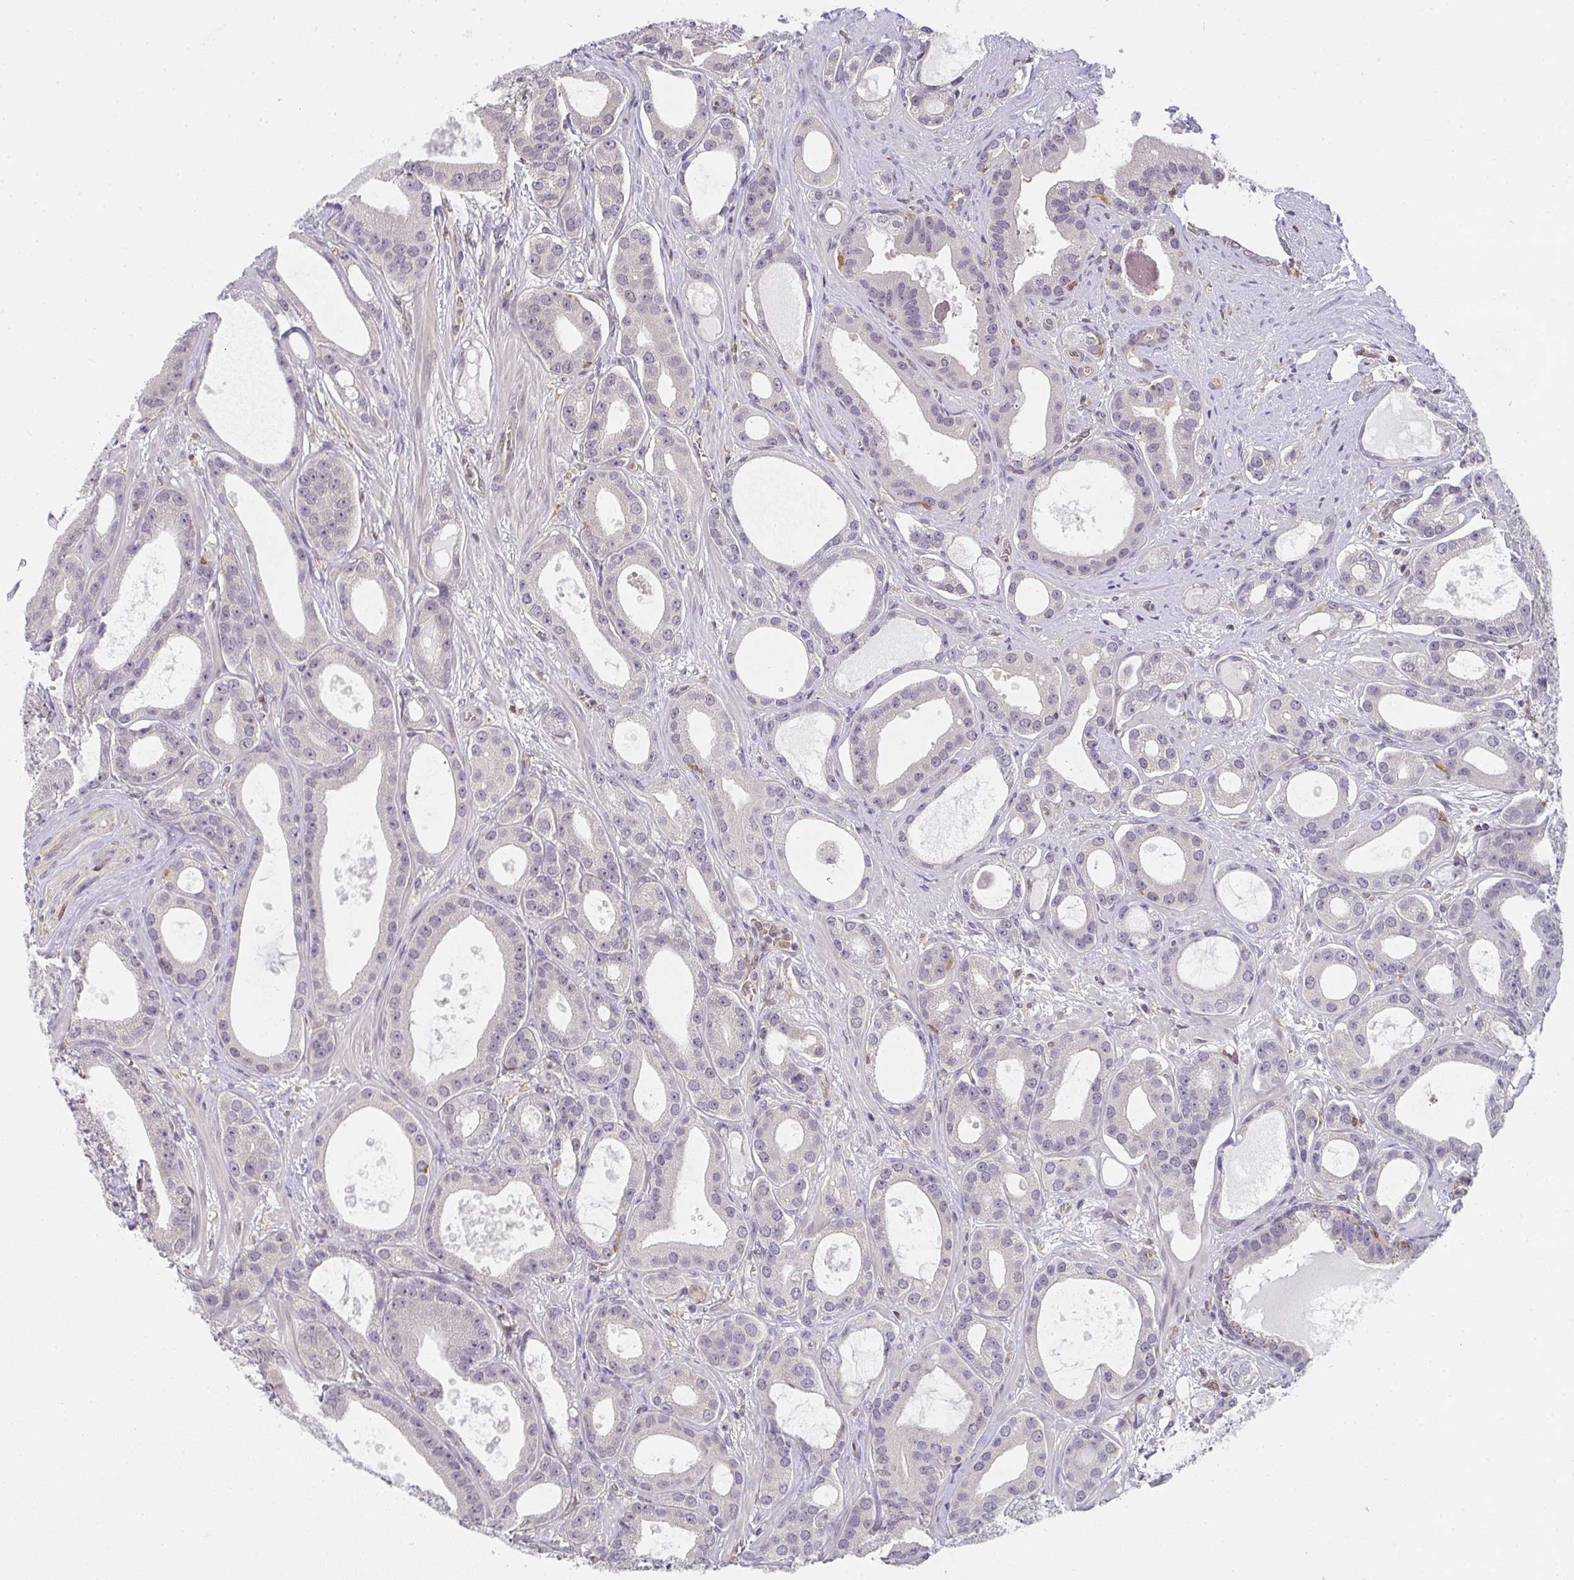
{"staining": {"intensity": "negative", "quantity": "none", "location": "none"}, "tissue": "prostate cancer", "cell_type": "Tumor cells", "image_type": "cancer", "snomed": [{"axis": "morphology", "description": "Adenocarcinoma, High grade"}, {"axis": "topography", "description": "Prostate"}], "caption": "A histopathology image of human prostate cancer (high-grade adenocarcinoma) is negative for staining in tumor cells. (Stains: DAB immunohistochemistry with hematoxylin counter stain, Microscopy: brightfield microscopy at high magnification).", "gene": "GSDMB", "patient": {"sex": "male", "age": 65}}